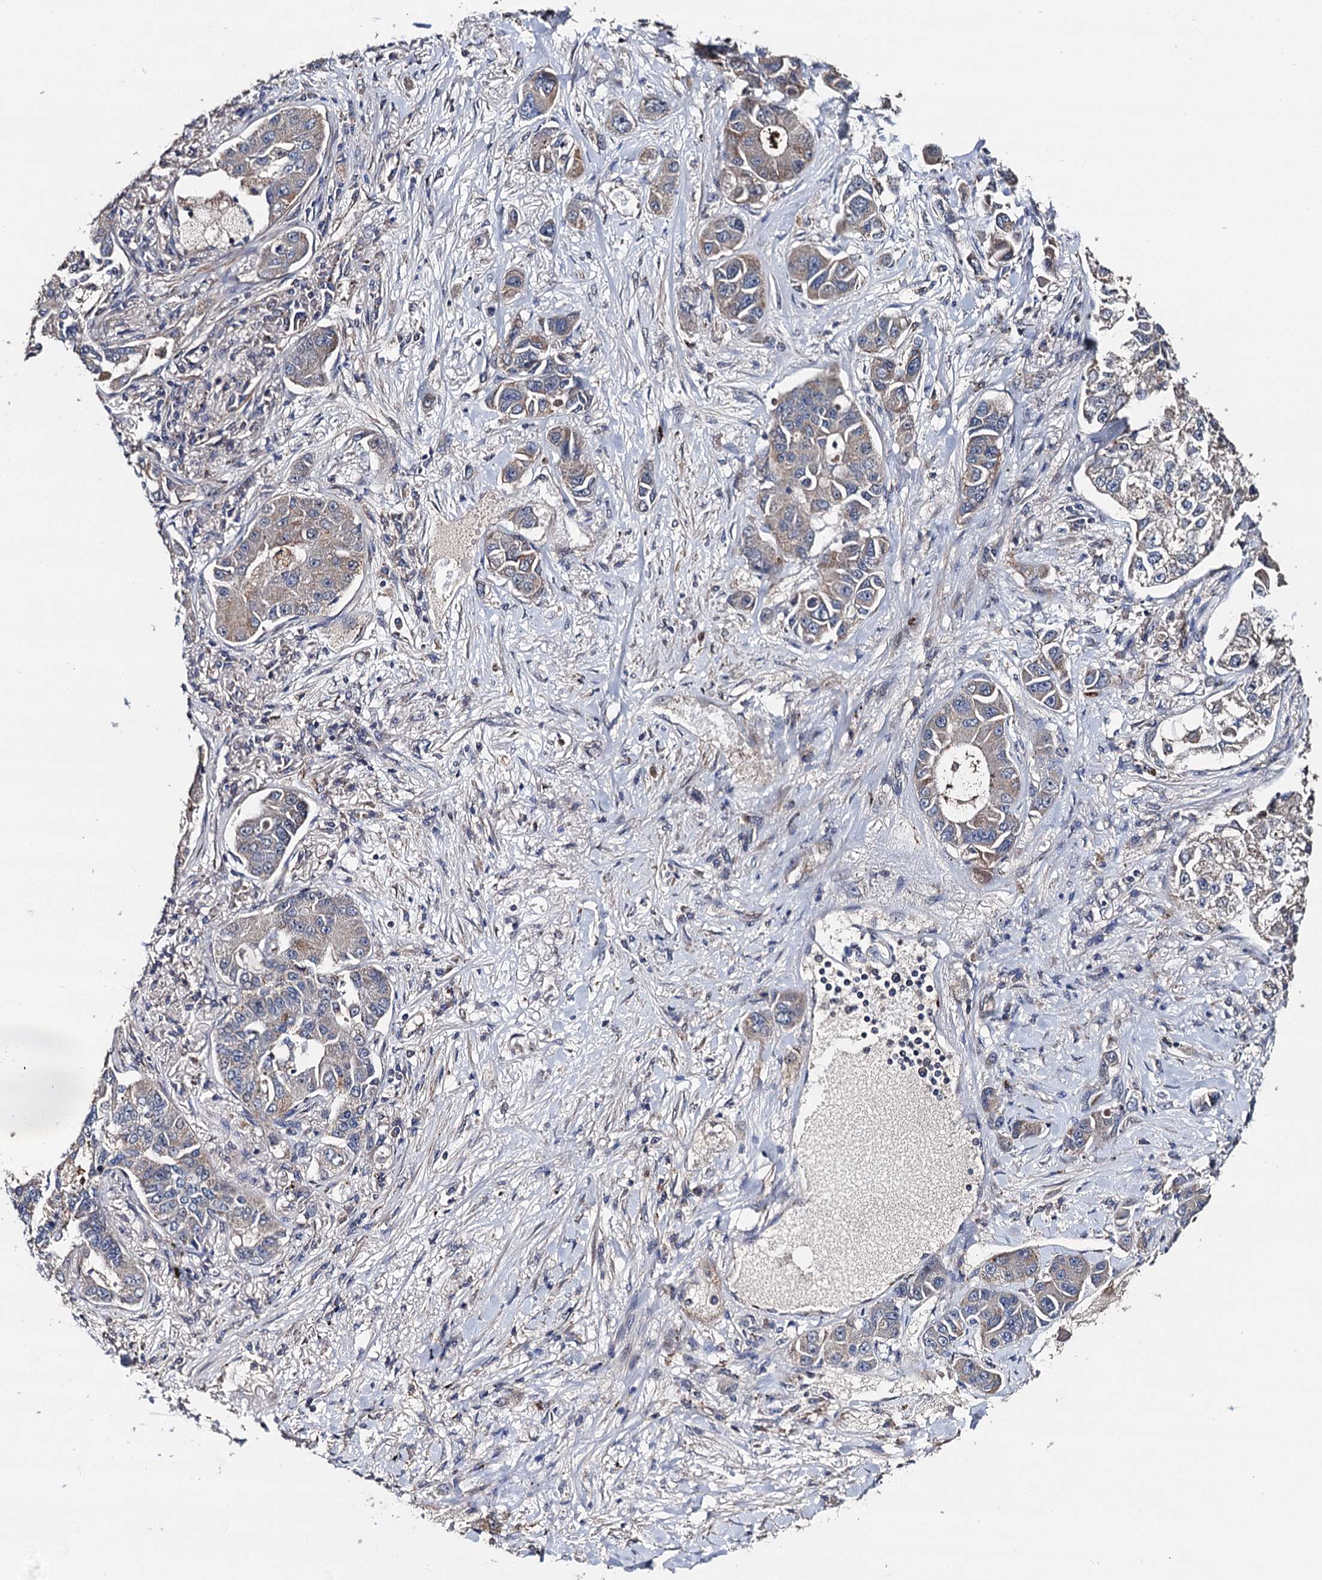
{"staining": {"intensity": "weak", "quantity": "<25%", "location": "cytoplasmic/membranous"}, "tissue": "lung cancer", "cell_type": "Tumor cells", "image_type": "cancer", "snomed": [{"axis": "morphology", "description": "Adenocarcinoma, NOS"}, {"axis": "topography", "description": "Lung"}], "caption": "A histopathology image of human lung cancer is negative for staining in tumor cells.", "gene": "PPTC7", "patient": {"sex": "male", "age": 49}}